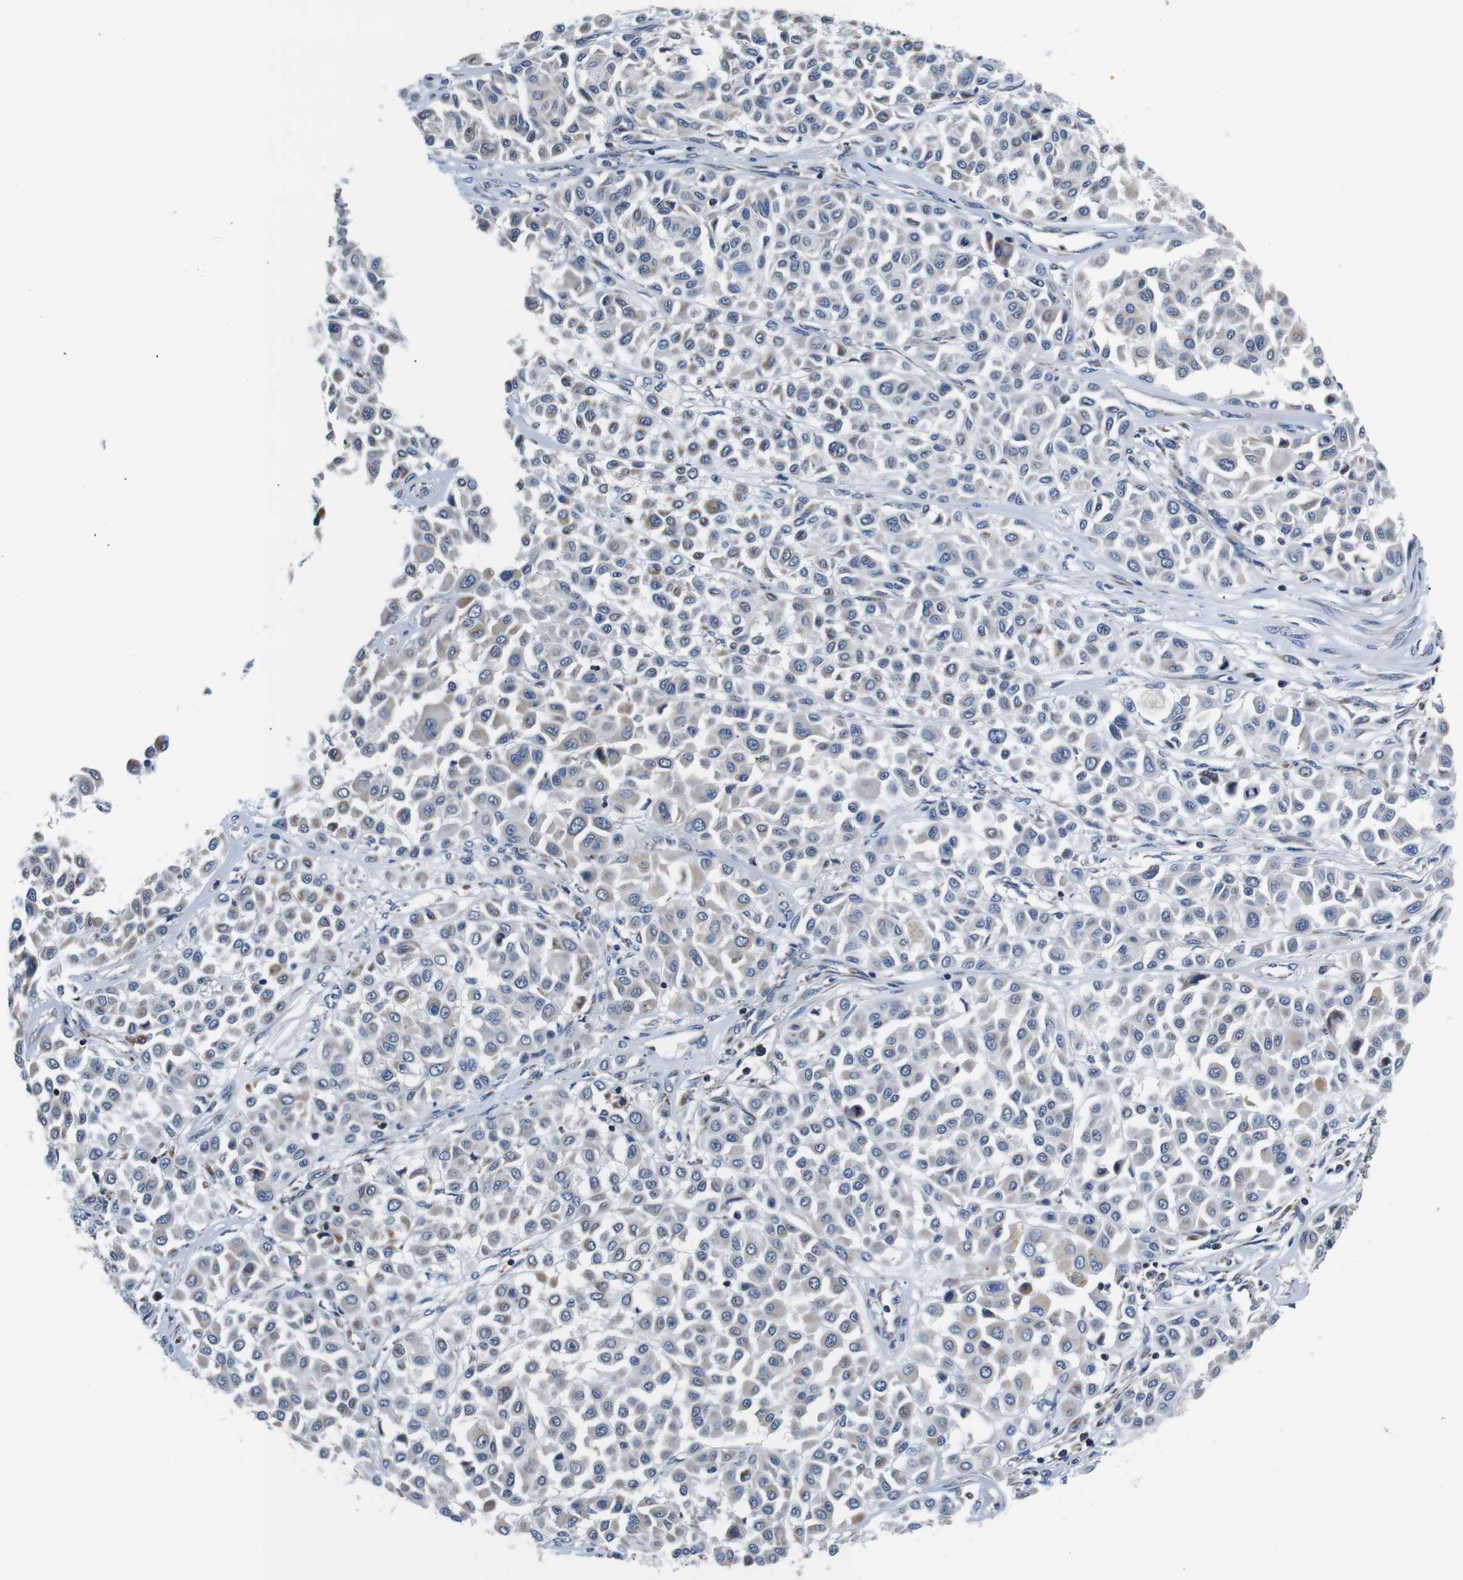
{"staining": {"intensity": "negative", "quantity": "none", "location": "none"}, "tissue": "melanoma", "cell_type": "Tumor cells", "image_type": "cancer", "snomed": [{"axis": "morphology", "description": "Malignant melanoma, Metastatic site"}, {"axis": "topography", "description": "Soft tissue"}], "caption": "IHC image of malignant melanoma (metastatic site) stained for a protein (brown), which demonstrates no expression in tumor cells.", "gene": "LRP4", "patient": {"sex": "male", "age": 41}}